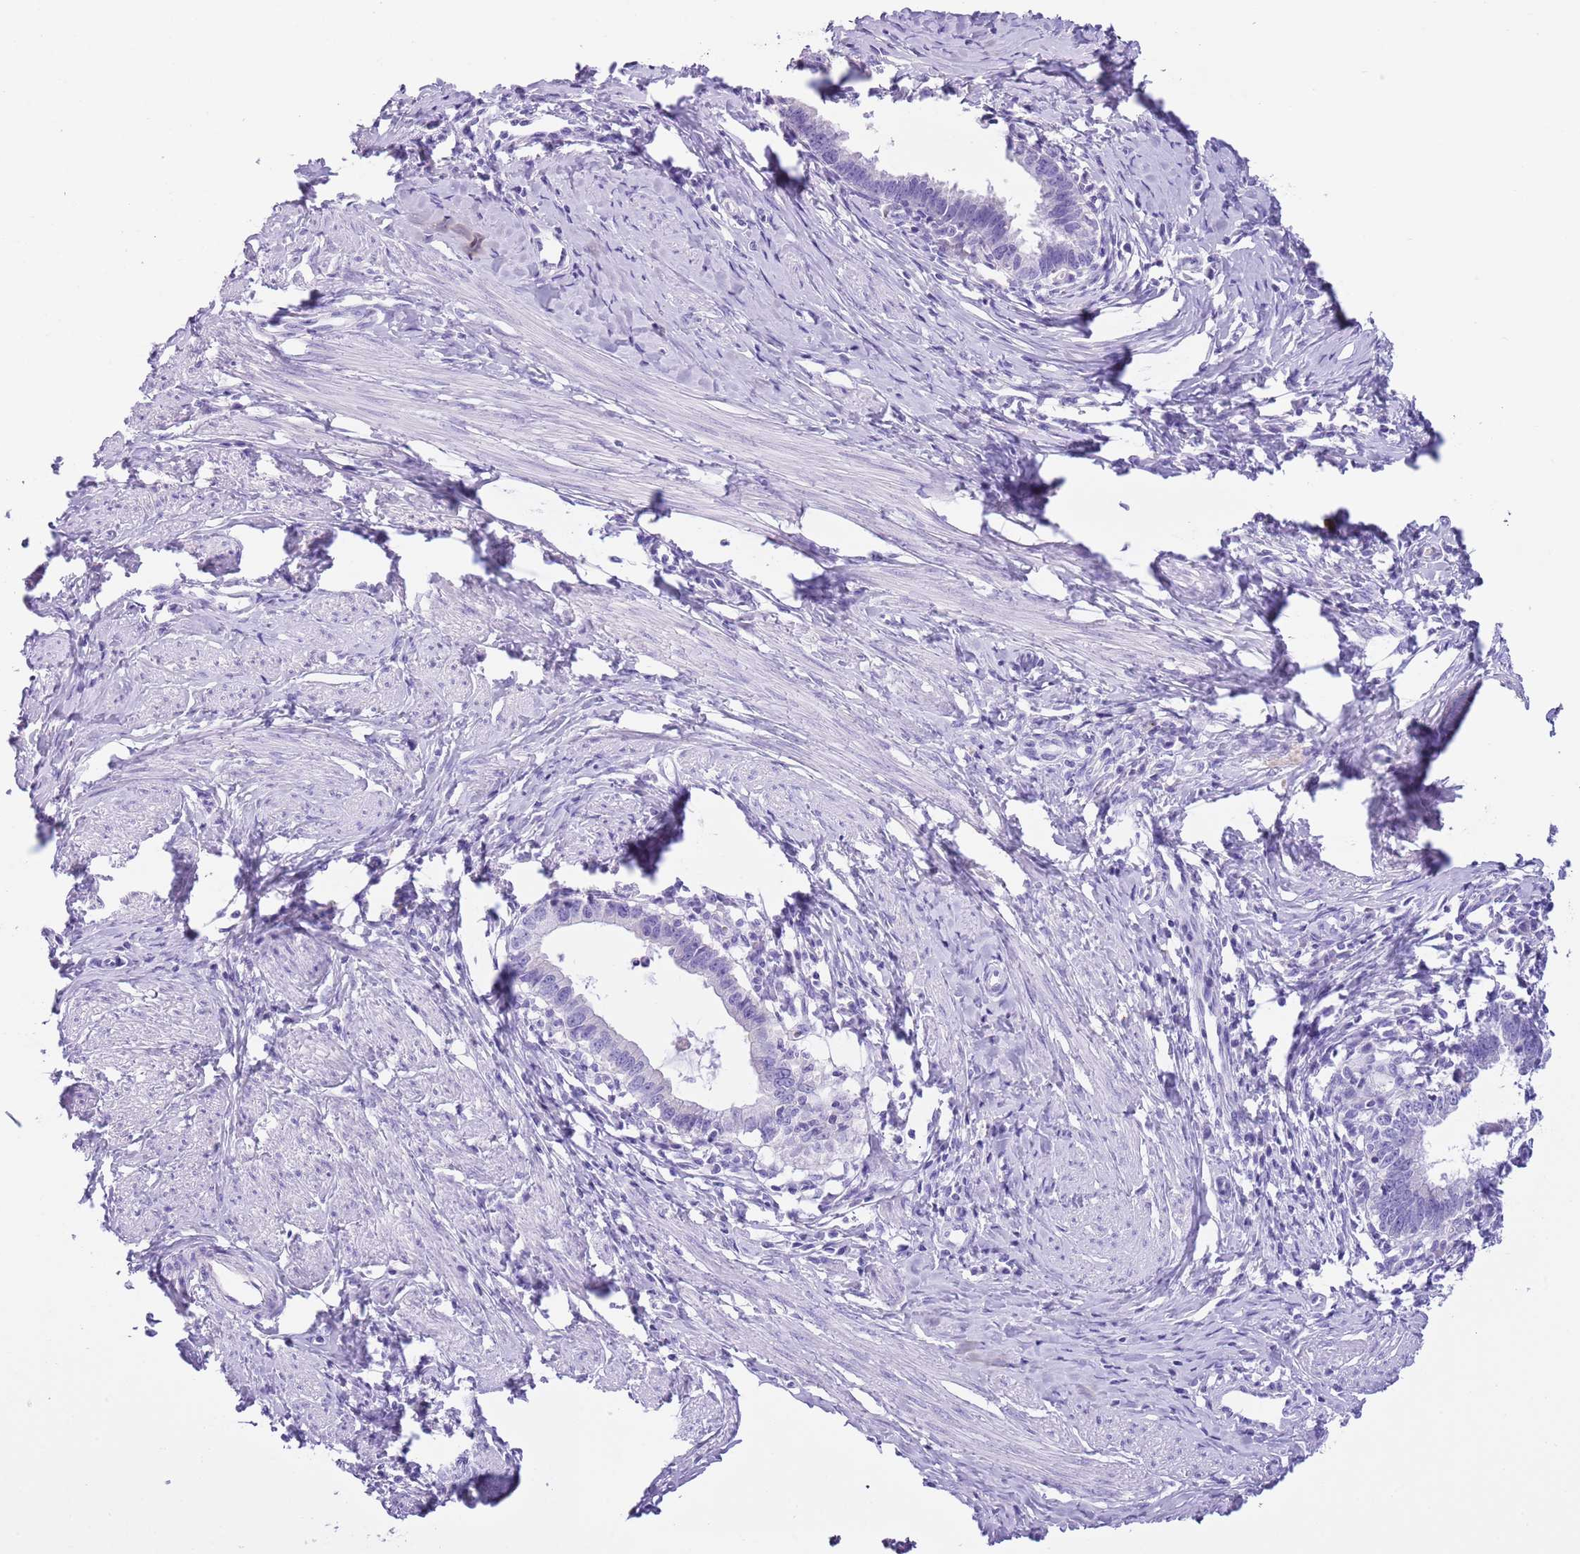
{"staining": {"intensity": "negative", "quantity": "none", "location": "none"}, "tissue": "cervical cancer", "cell_type": "Tumor cells", "image_type": "cancer", "snomed": [{"axis": "morphology", "description": "Adenocarcinoma, NOS"}, {"axis": "topography", "description": "Cervix"}], "caption": "Tumor cells are negative for brown protein staining in cervical adenocarcinoma.", "gene": "TBC1D10B", "patient": {"sex": "female", "age": 36}}